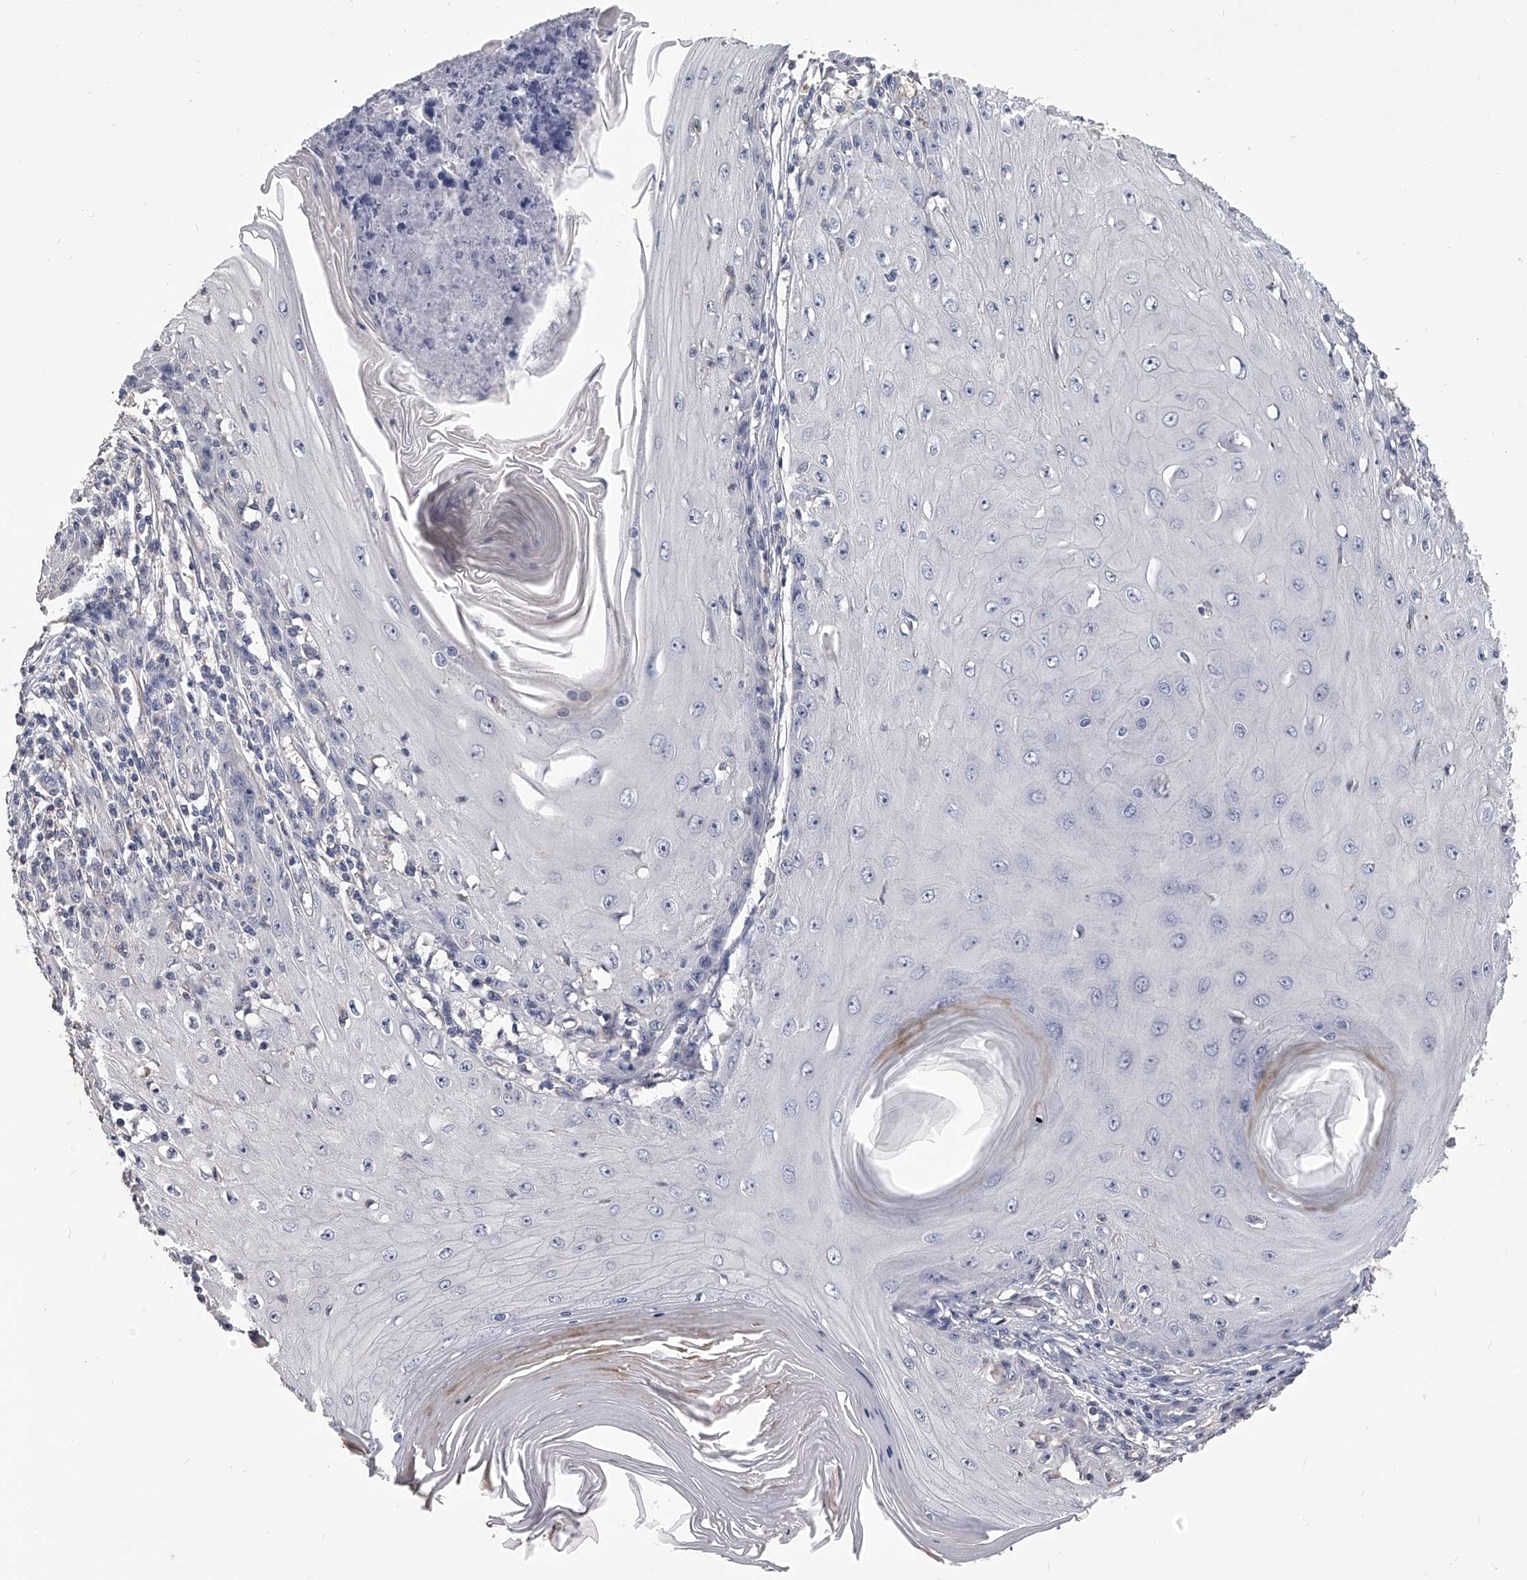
{"staining": {"intensity": "negative", "quantity": "none", "location": "none"}, "tissue": "skin cancer", "cell_type": "Tumor cells", "image_type": "cancer", "snomed": [{"axis": "morphology", "description": "Squamous cell carcinoma, NOS"}, {"axis": "topography", "description": "Skin"}], "caption": "High power microscopy image of an immunohistochemistry (IHC) photomicrograph of squamous cell carcinoma (skin), revealing no significant staining in tumor cells.", "gene": "MDN1", "patient": {"sex": "female", "age": 73}}